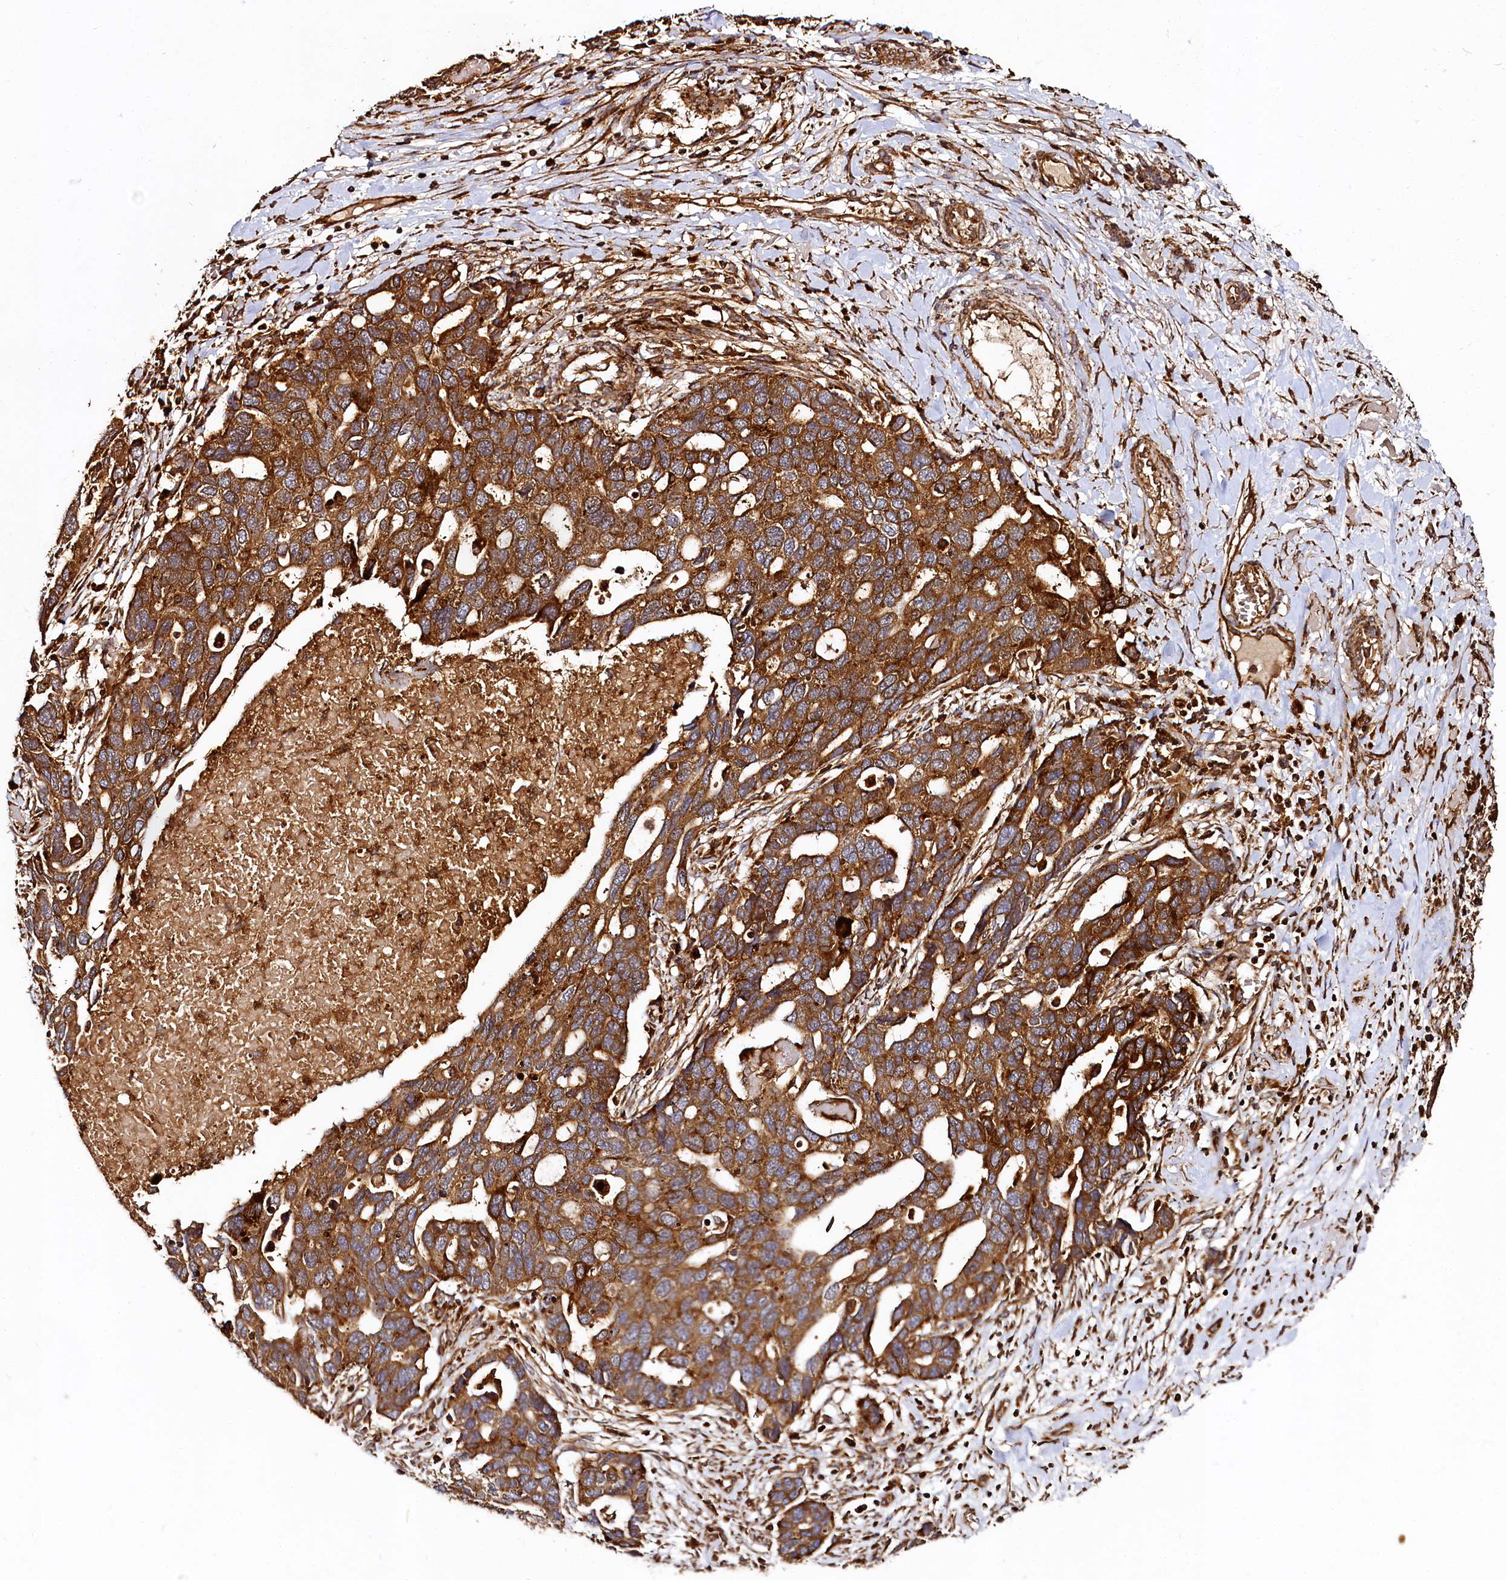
{"staining": {"intensity": "strong", "quantity": ">75%", "location": "cytoplasmic/membranous"}, "tissue": "ovarian cancer", "cell_type": "Tumor cells", "image_type": "cancer", "snomed": [{"axis": "morphology", "description": "Cystadenocarcinoma, serous, NOS"}, {"axis": "topography", "description": "Ovary"}], "caption": "A micrograph of human ovarian cancer (serous cystadenocarcinoma) stained for a protein demonstrates strong cytoplasmic/membranous brown staining in tumor cells. The protein of interest is stained brown, and the nuclei are stained in blue (DAB (3,3'-diaminobenzidine) IHC with brightfield microscopy, high magnification).", "gene": "WDR73", "patient": {"sex": "female", "age": 54}}